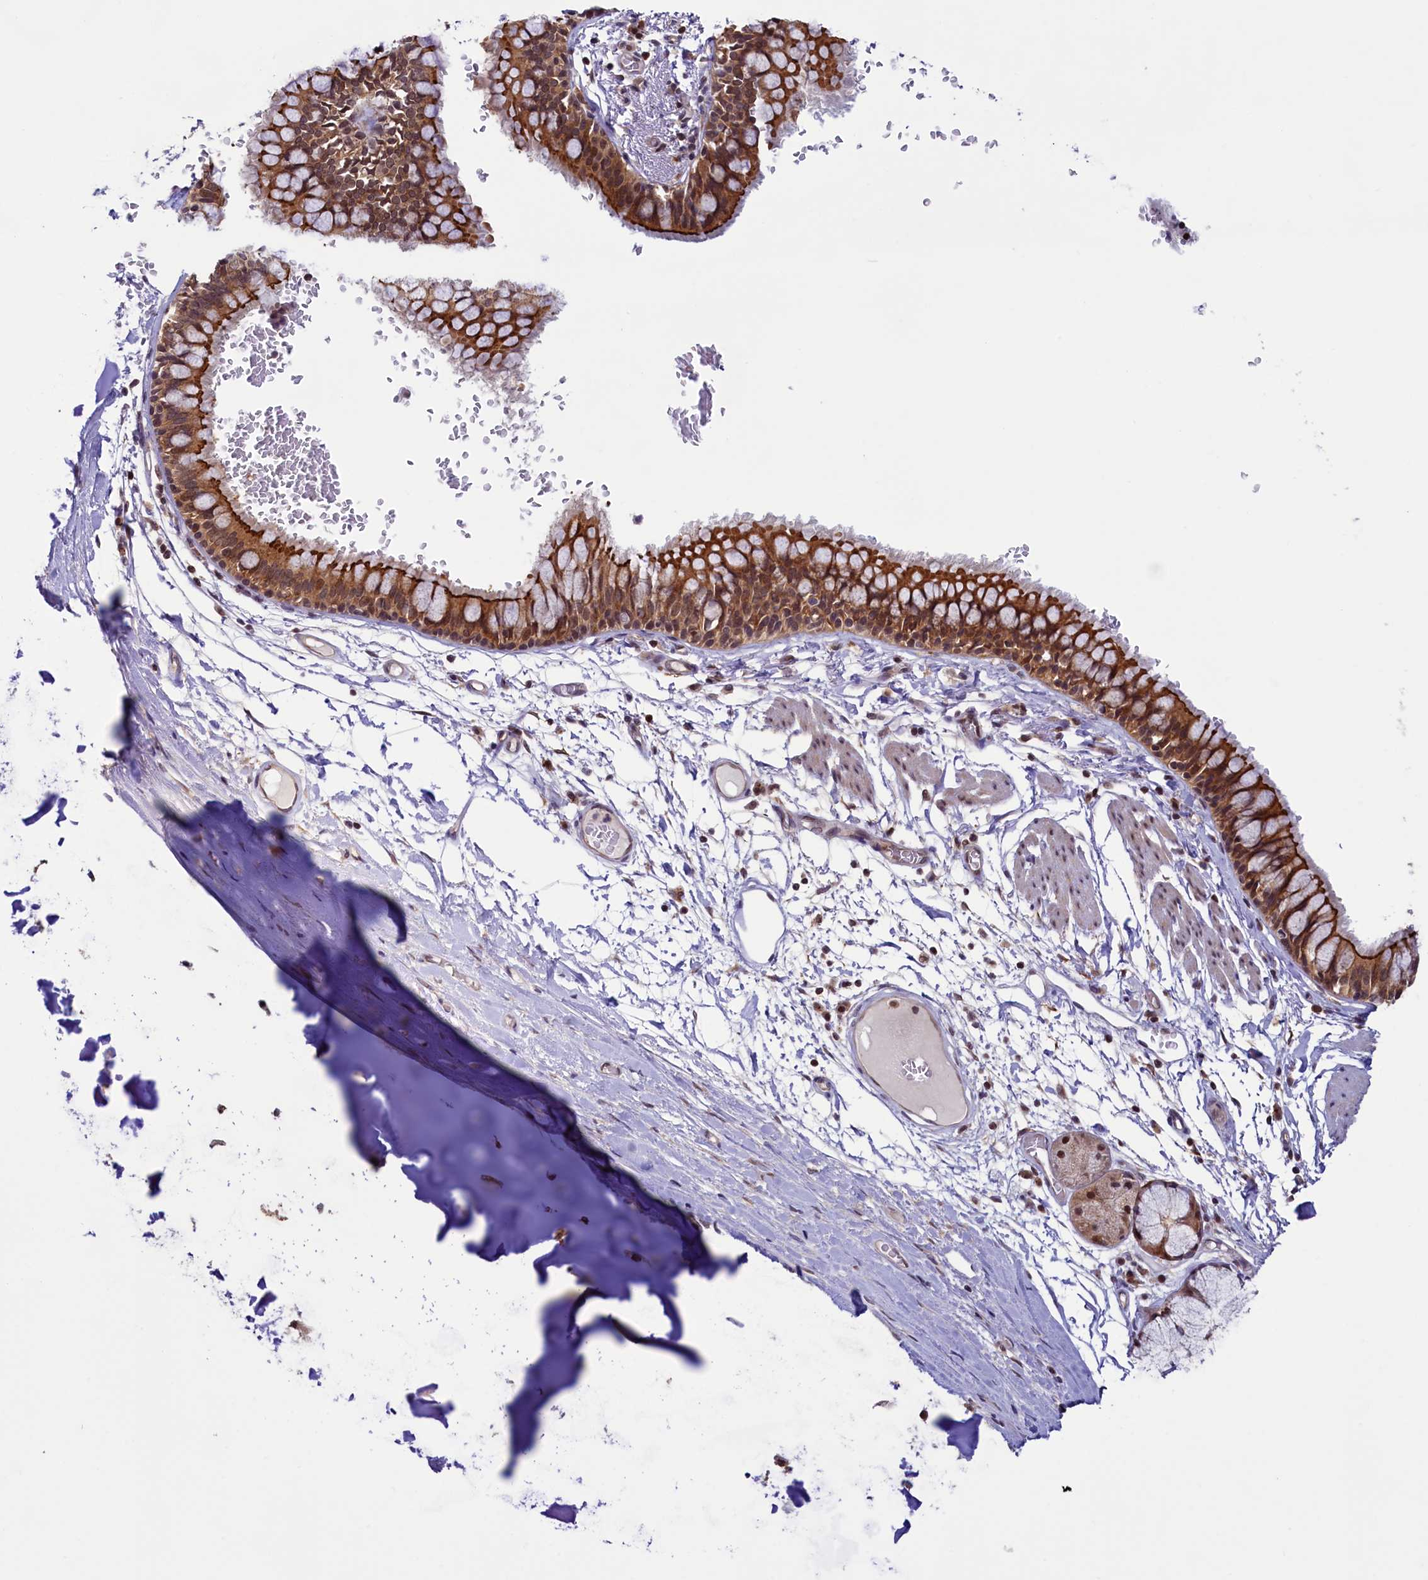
{"staining": {"intensity": "strong", "quantity": ">75%", "location": "cytoplasmic/membranous"}, "tissue": "bronchus", "cell_type": "Respiratory epithelial cells", "image_type": "normal", "snomed": [{"axis": "morphology", "description": "Normal tissue, NOS"}, {"axis": "topography", "description": "Cartilage tissue"}, {"axis": "topography", "description": "Bronchus"}], "caption": "Strong cytoplasmic/membranous expression is appreciated in approximately >75% of respiratory epithelial cells in benign bronchus.", "gene": "SLC7A6OS", "patient": {"sex": "female", "age": 36}}